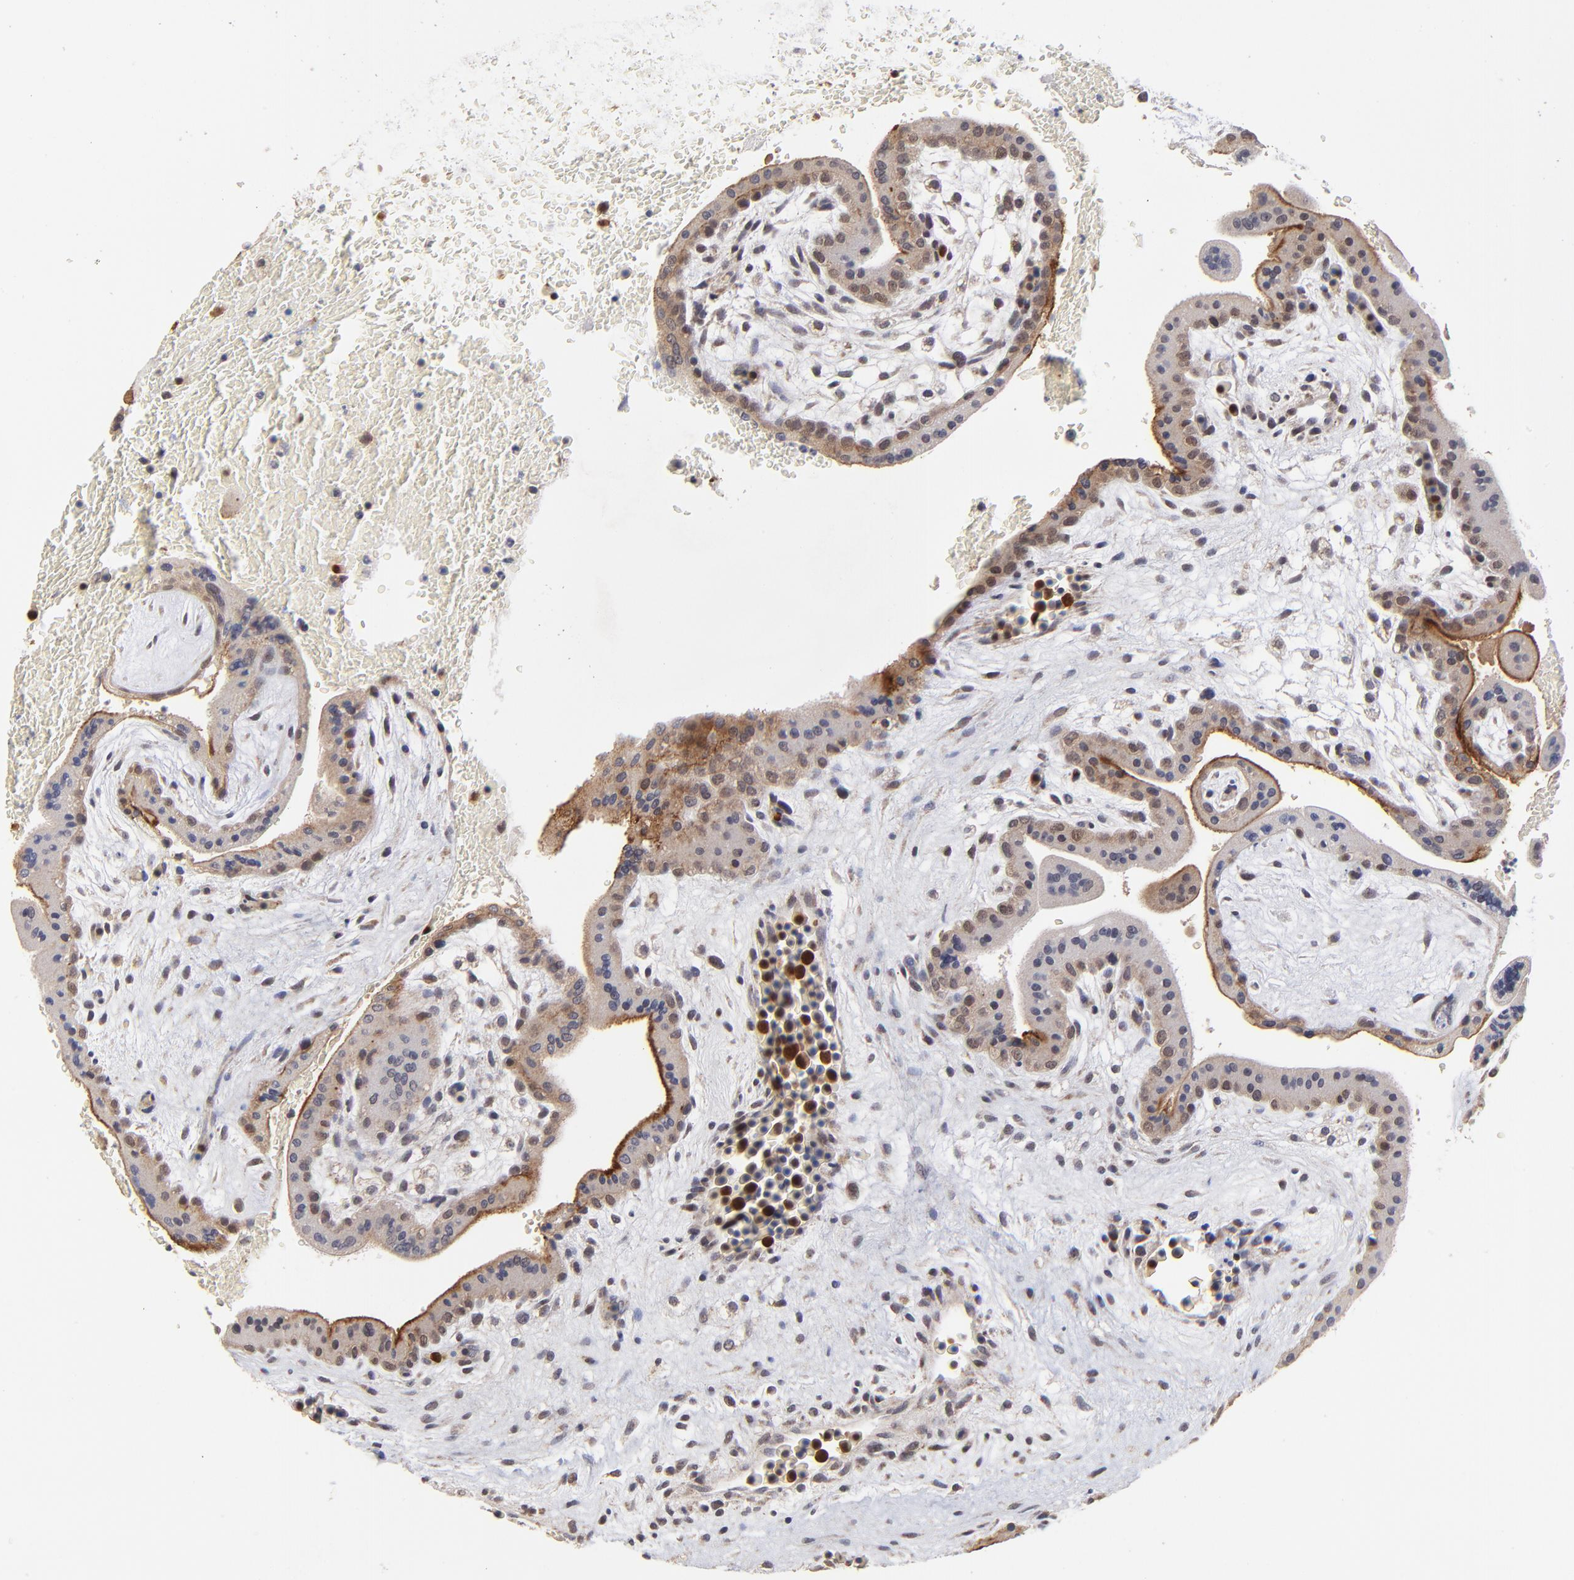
{"staining": {"intensity": "weak", "quantity": ">75%", "location": "cytoplasmic/membranous"}, "tissue": "placenta", "cell_type": "Trophoblastic cells", "image_type": "normal", "snomed": [{"axis": "morphology", "description": "Normal tissue, NOS"}, {"axis": "topography", "description": "Placenta"}], "caption": "Immunohistochemical staining of benign placenta demonstrates weak cytoplasmic/membranous protein expression in approximately >75% of trophoblastic cells. (Brightfield microscopy of DAB IHC at high magnification).", "gene": "FBXL12", "patient": {"sex": "female", "age": 35}}